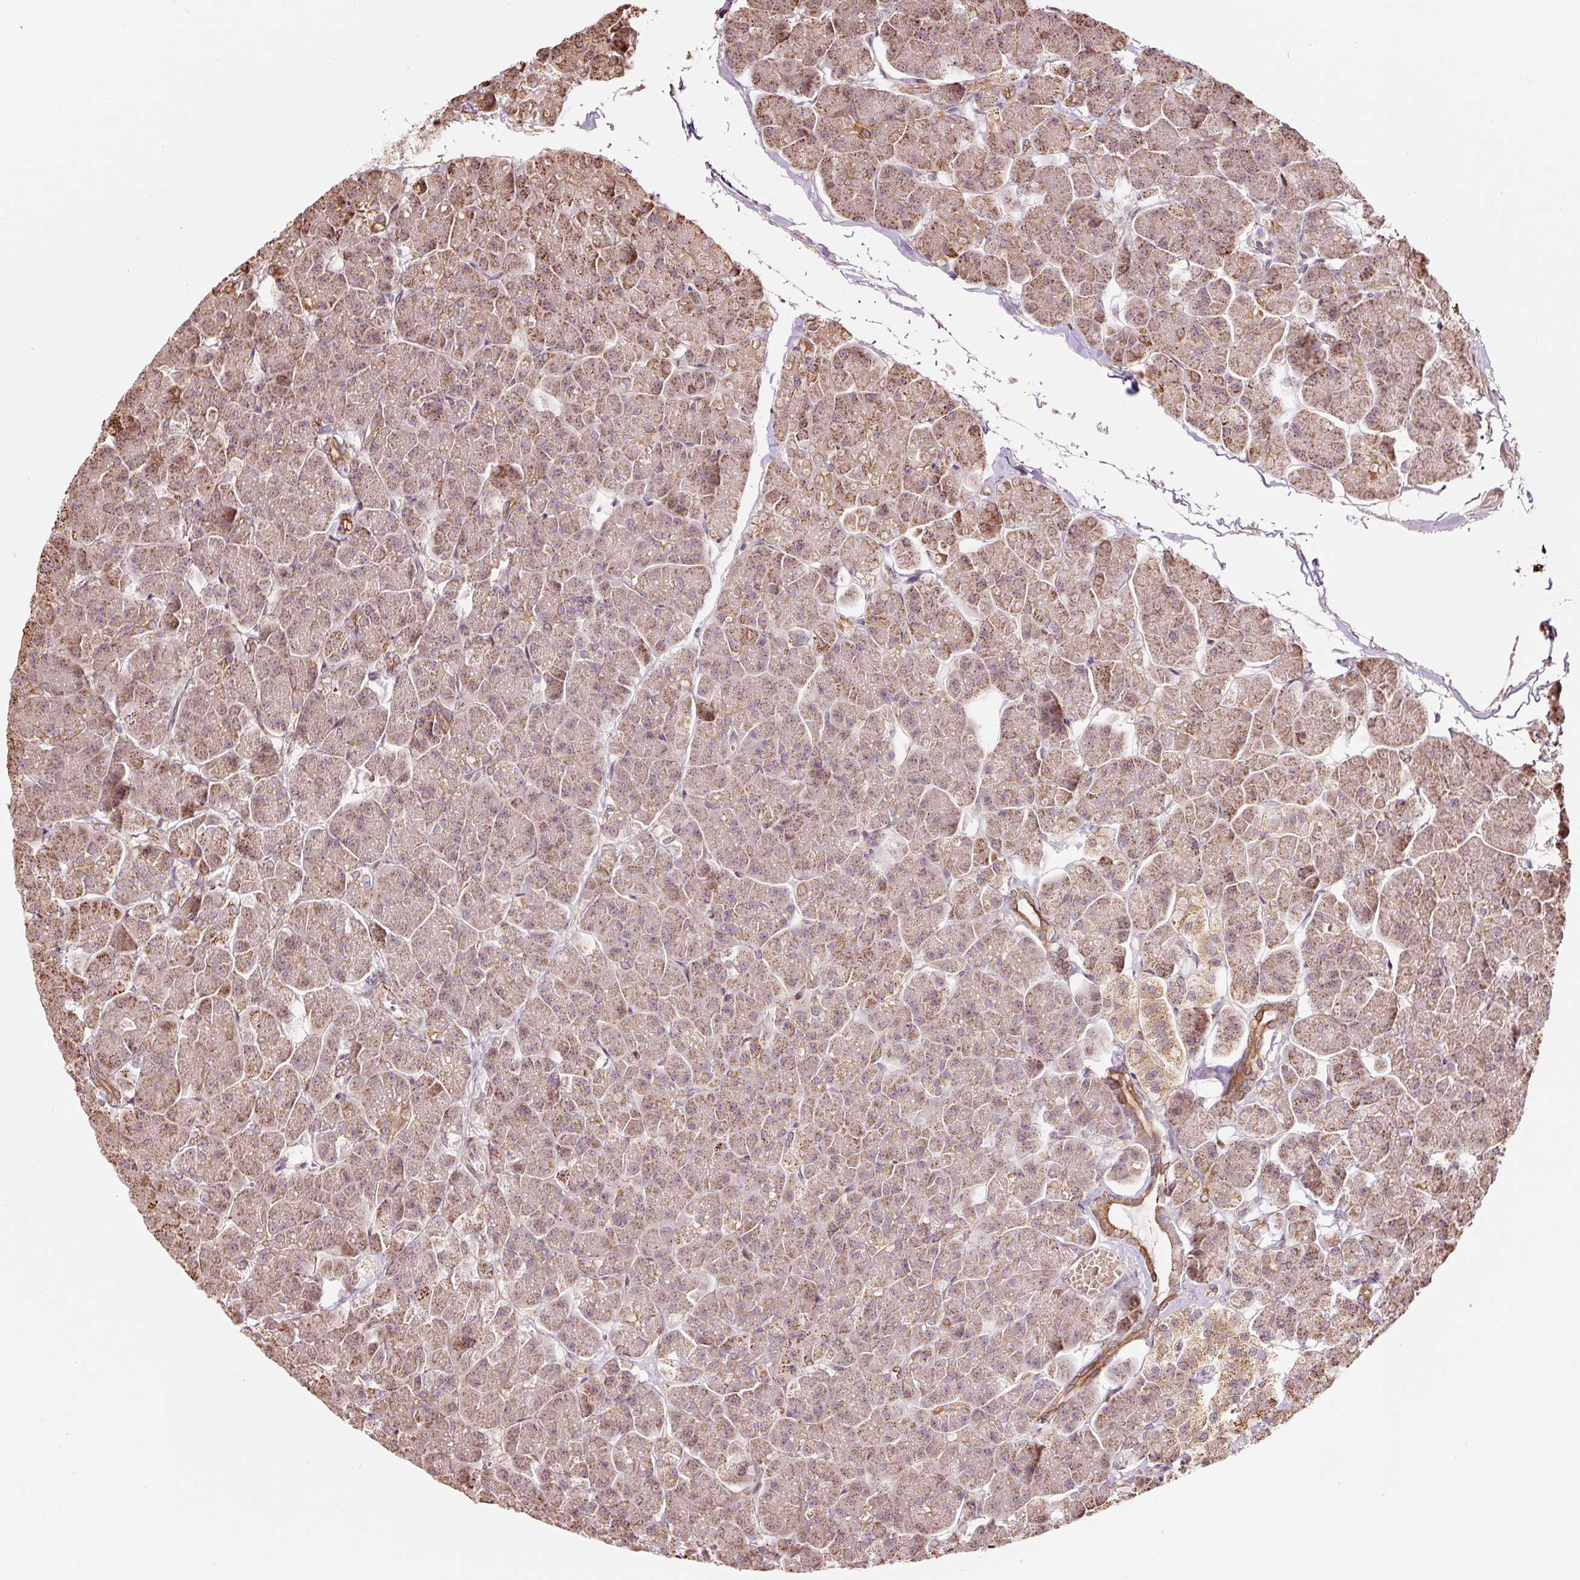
{"staining": {"intensity": "strong", "quantity": "25%-75%", "location": "cytoplasmic/membranous"}, "tissue": "pancreas", "cell_type": "Exocrine glandular cells", "image_type": "normal", "snomed": [{"axis": "morphology", "description": "Normal tissue, NOS"}, {"axis": "topography", "description": "Pancreas"}, {"axis": "topography", "description": "Peripheral nerve tissue"}], "caption": "Brown immunohistochemical staining in unremarkable pancreas shows strong cytoplasmic/membranous expression in about 25%-75% of exocrine glandular cells.", "gene": "ETF1", "patient": {"sex": "male", "age": 54}}